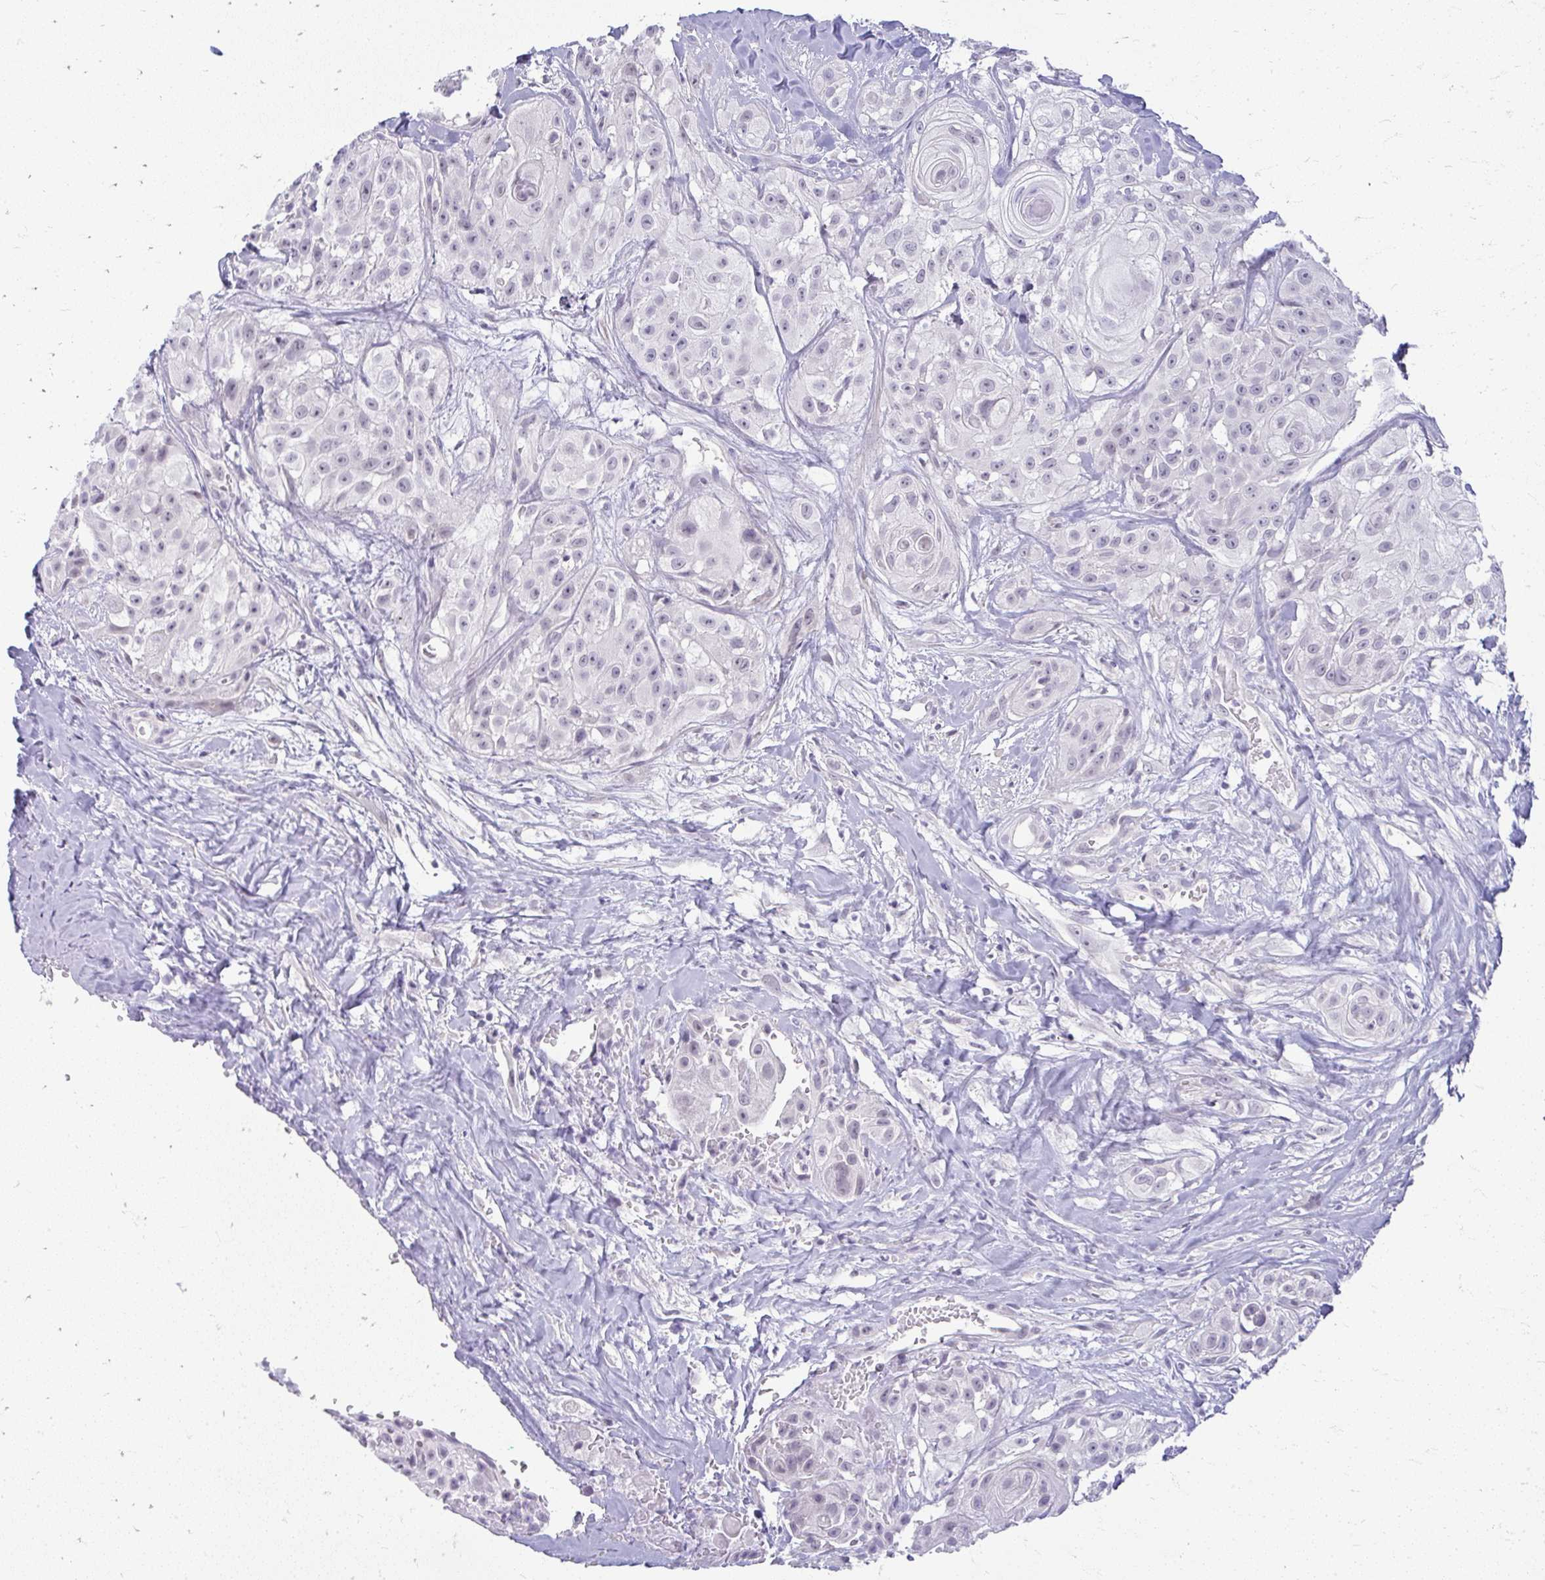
{"staining": {"intensity": "negative", "quantity": "none", "location": "none"}, "tissue": "head and neck cancer", "cell_type": "Tumor cells", "image_type": "cancer", "snomed": [{"axis": "morphology", "description": "Squamous cell carcinoma, NOS"}, {"axis": "topography", "description": "Head-Neck"}], "caption": "A high-resolution histopathology image shows immunohistochemistry (IHC) staining of head and neck squamous cell carcinoma, which exhibits no significant staining in tumor cells.", "gene": "TEX33", "patient": {"sex": "male", "age": 83}}